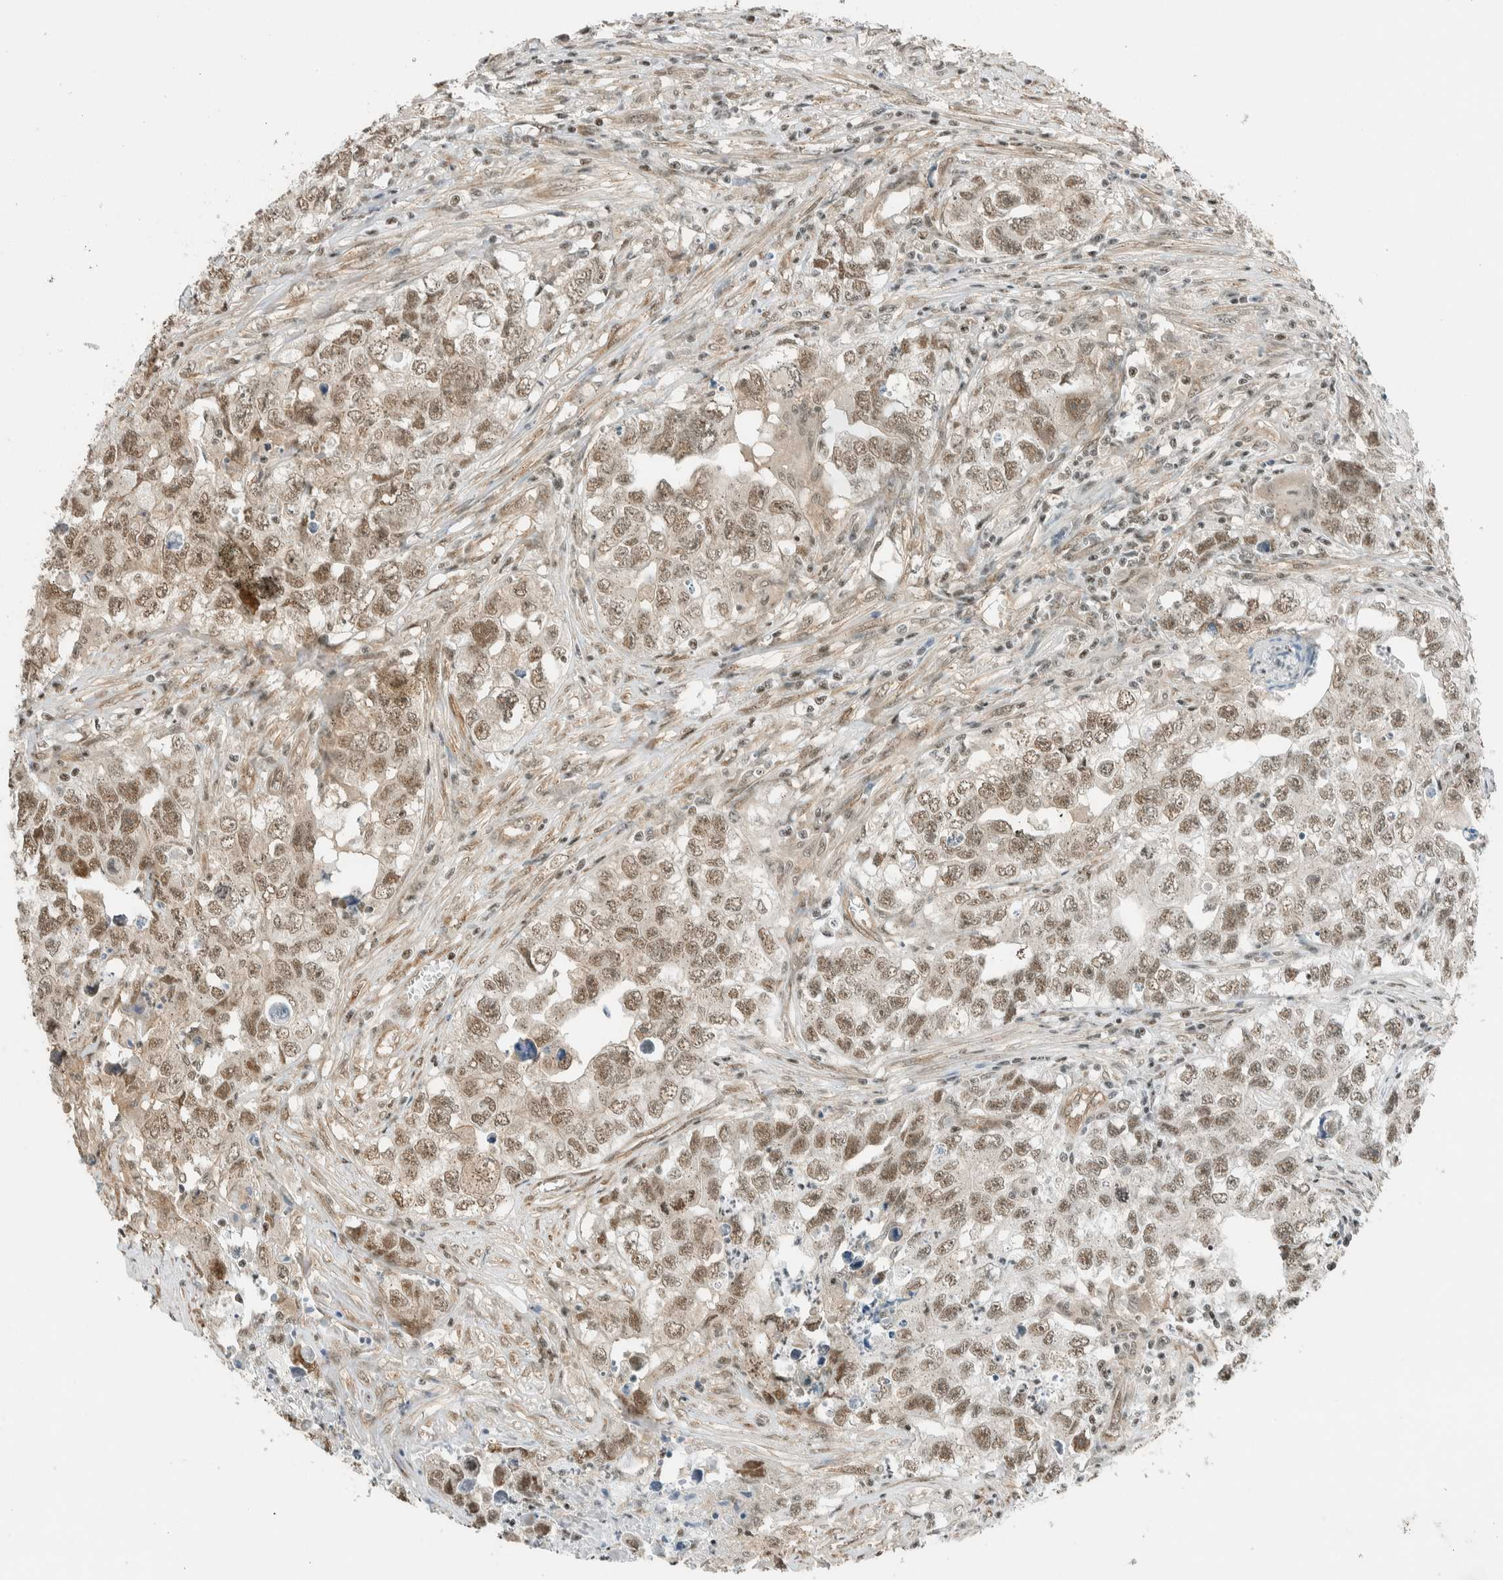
{"staining": {"intensity": "moderate", "quantity": ">75%", "location": "nuclear"}, "tissue": "testis cancer", "cell_type": "Tumor cells", "image_type": "cancer", "snomed": [{"axis": "morphology", "description": "Seminoma, NOS"}, {"axis": "morphology", "description": "Carcinoma, Embryonal, NOS"}, {"axis": "topography", "description": "Testis"}], "caption": "Immunohistochemical staining of human testis embryonal carcinoma reveals medium levels of moderate nuclear expression in about >75% of tumor cells. (DAB (3,3'-diaminobenzidine) = brown stain, brightfield microscopy at high magnification).", "gene": "NIBAN2", "patient": {"sex": "male", "age": 43}}